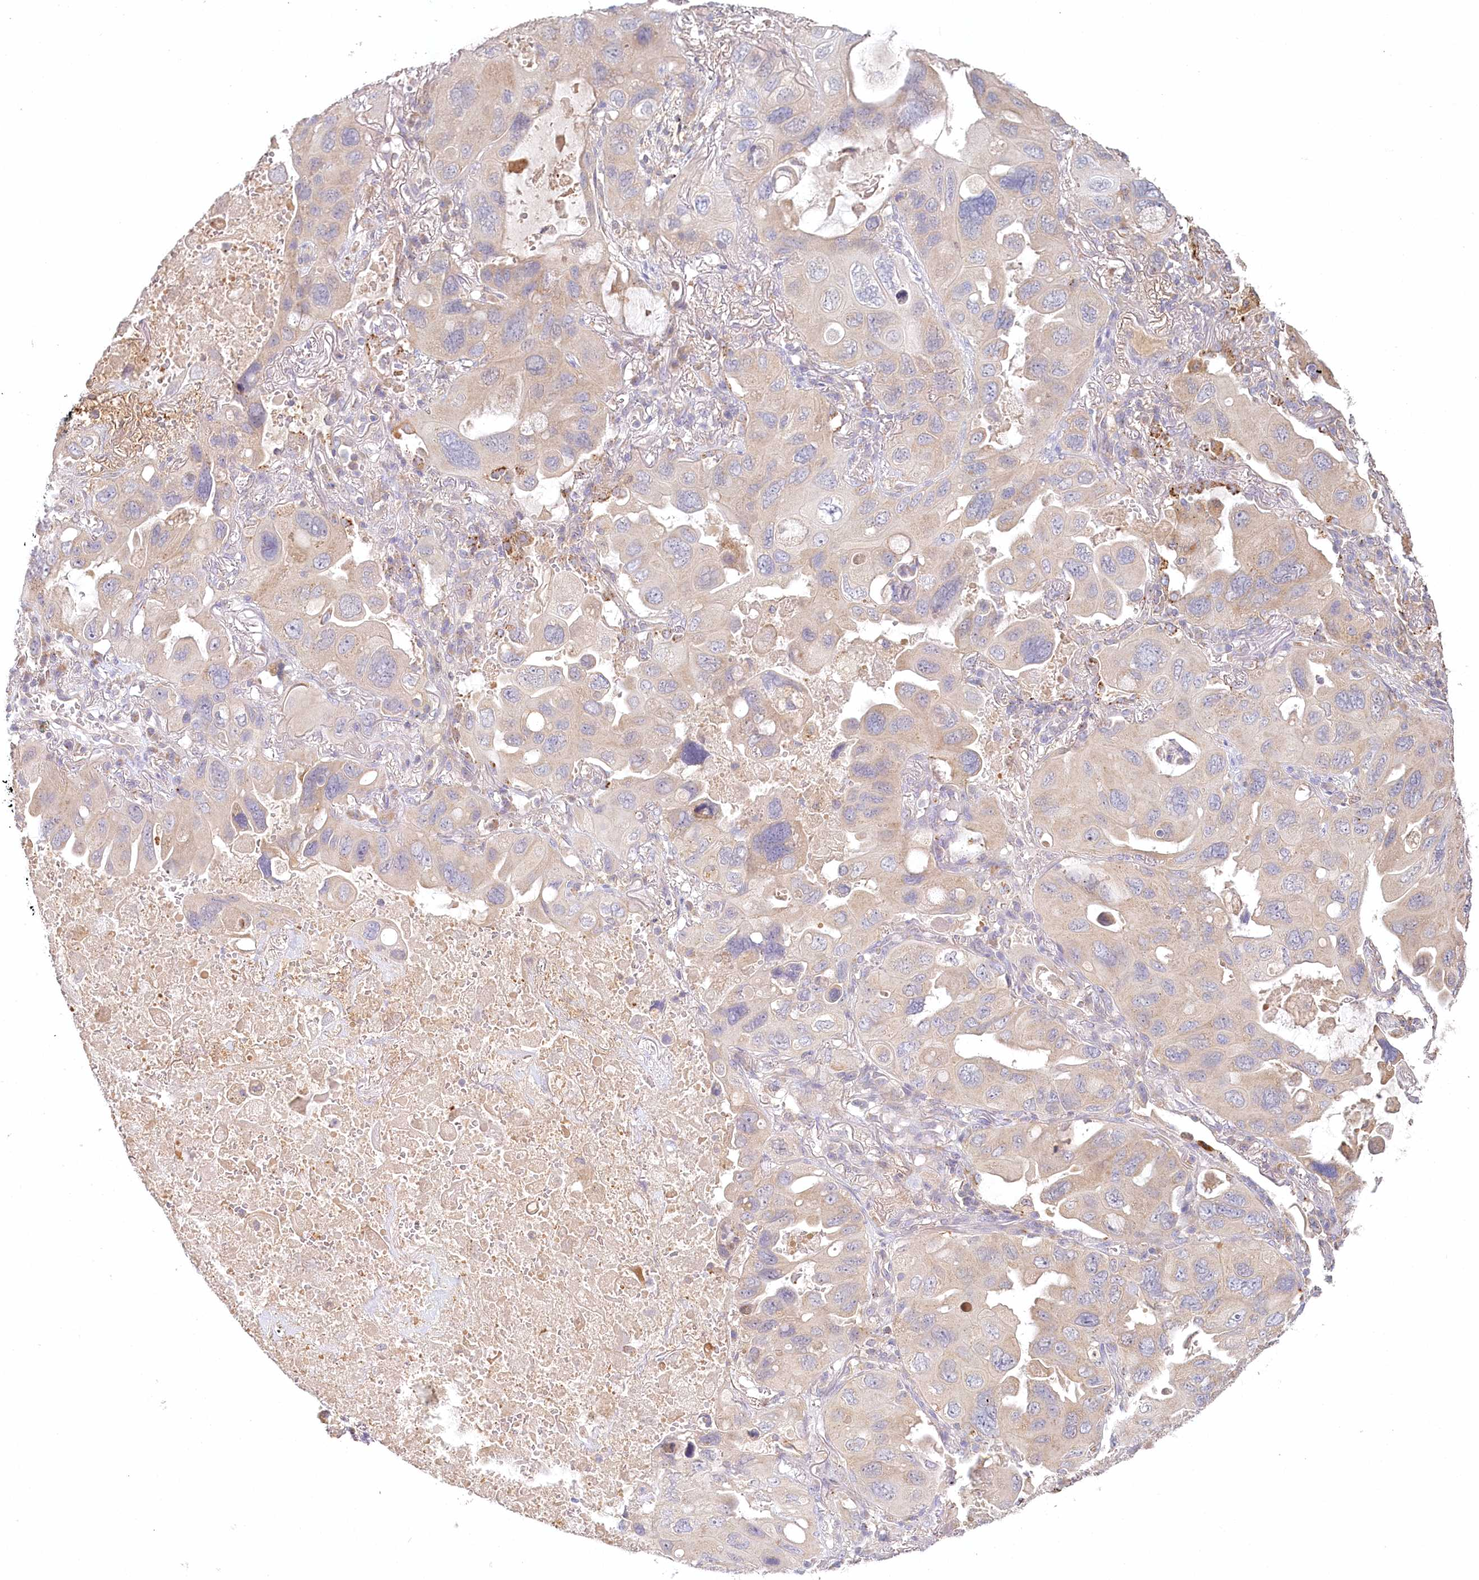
{"staining": {"intensity": "negative", "quantity": "none", "location": "none"}, "tissue": "lung cancer", "cell_type": "Tumor cells", "image_type": "cancer", "snomed": [{"axis": "morphology", "description": "Squamous cell carcinoma, NOS"}, {"axis": "topography", "description": "Lung"}], "caption": "This is an IHC micrograph of human lung cancer. There is no staining in tumor cells.", "gene": "VSIG1", "patient": {"sex": "female", "age": 73}}